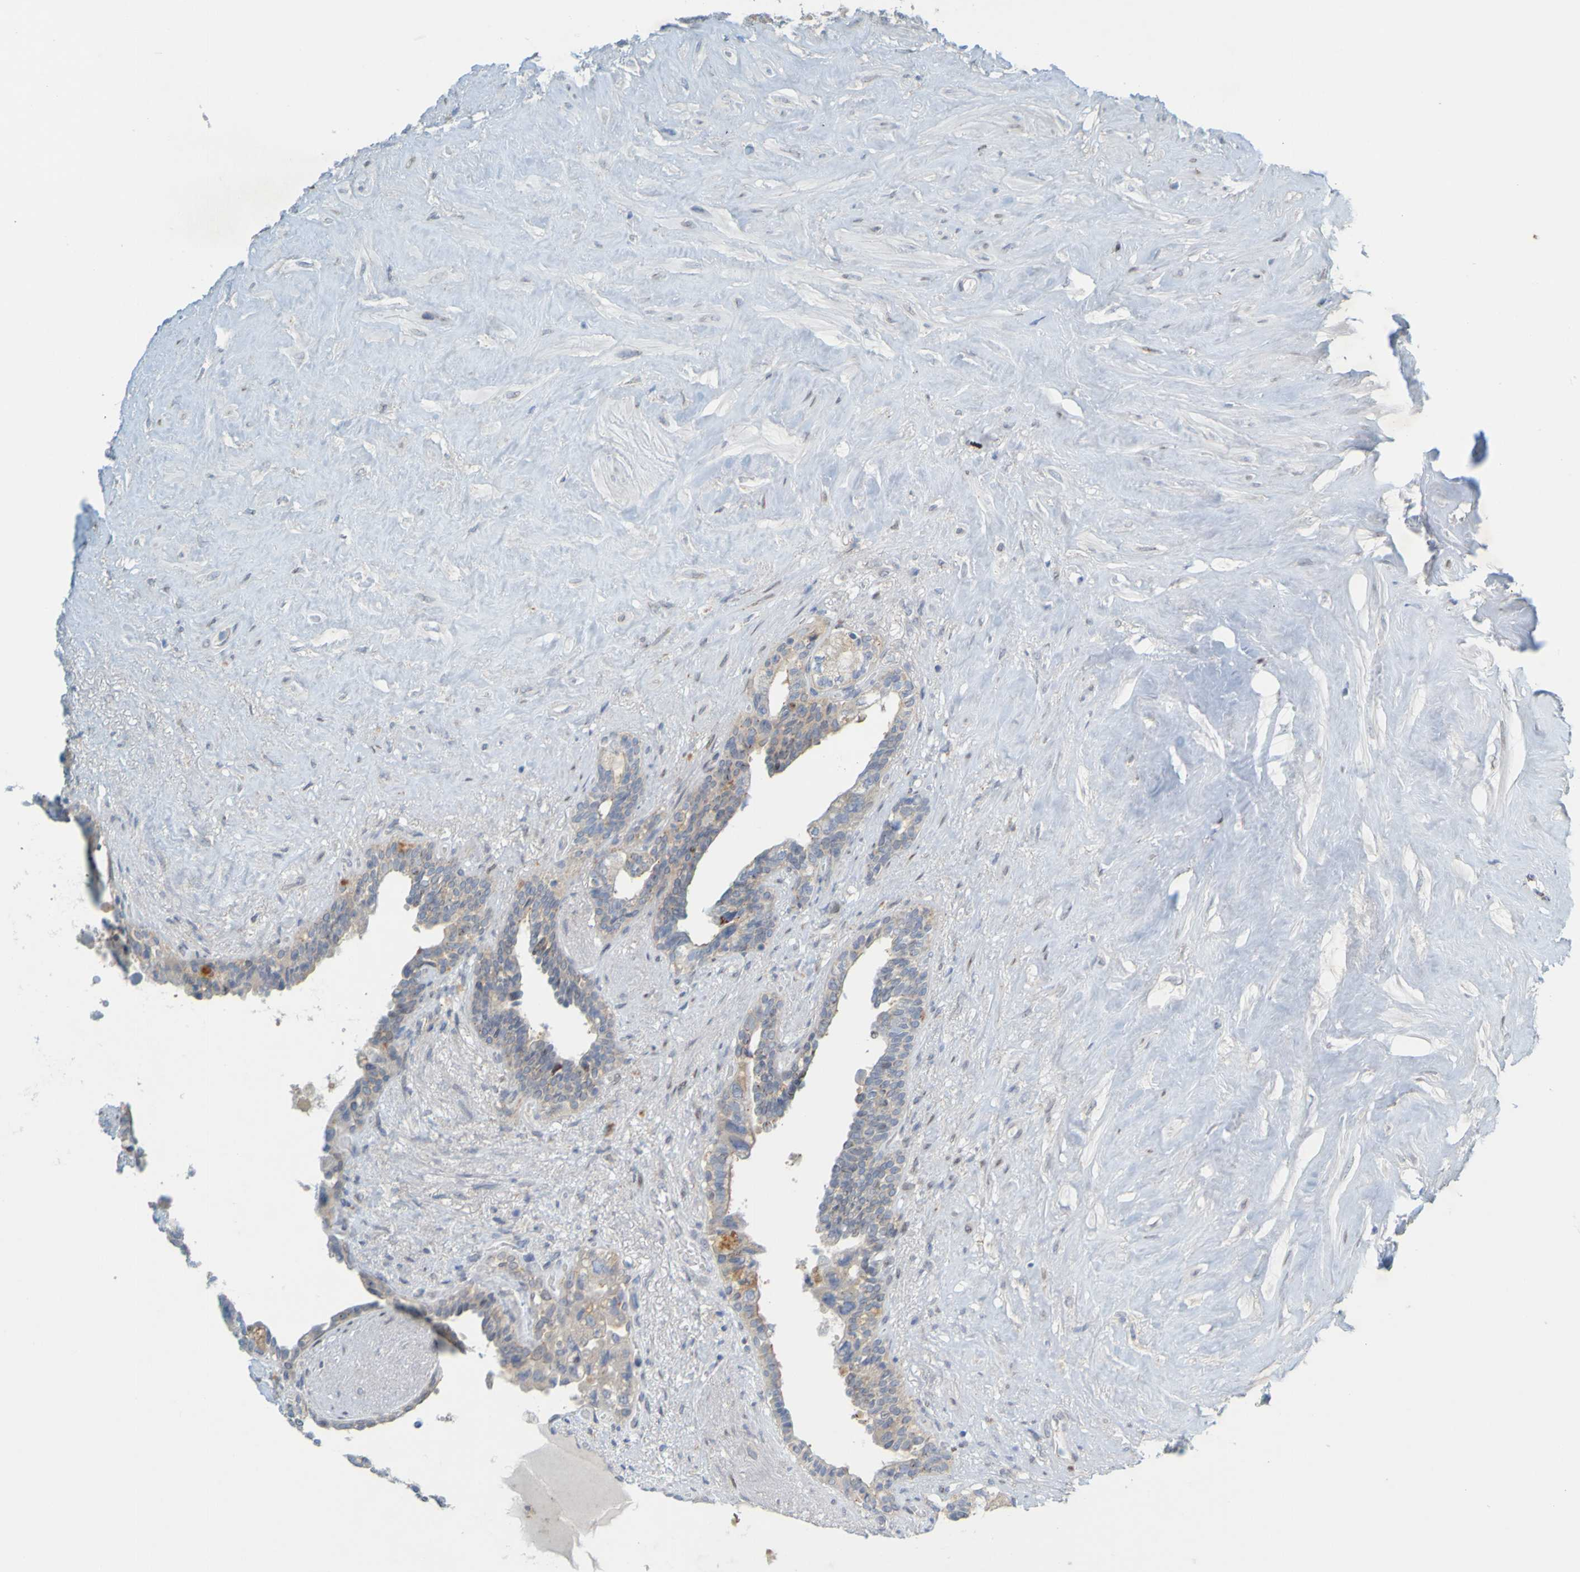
{"staining": {"intensity": "weak", "quantity": "<25%", "location": "cytoplasmic/membranous"}, "tissue": "seminal vesicle", "cell_type": "Glandular cells", "image_type": "normal", "snomed": [{"axis": "morphology", "description": "Normal tissue, NOS"}, {"axis": "topography", "description": "Seminal veicle"}], "caption": "Protein analysis of benign seminal vesicle displays no significant staining in glandular cells.", "gene": "MAG", "patient": {"sex": "male", "age": 63}}